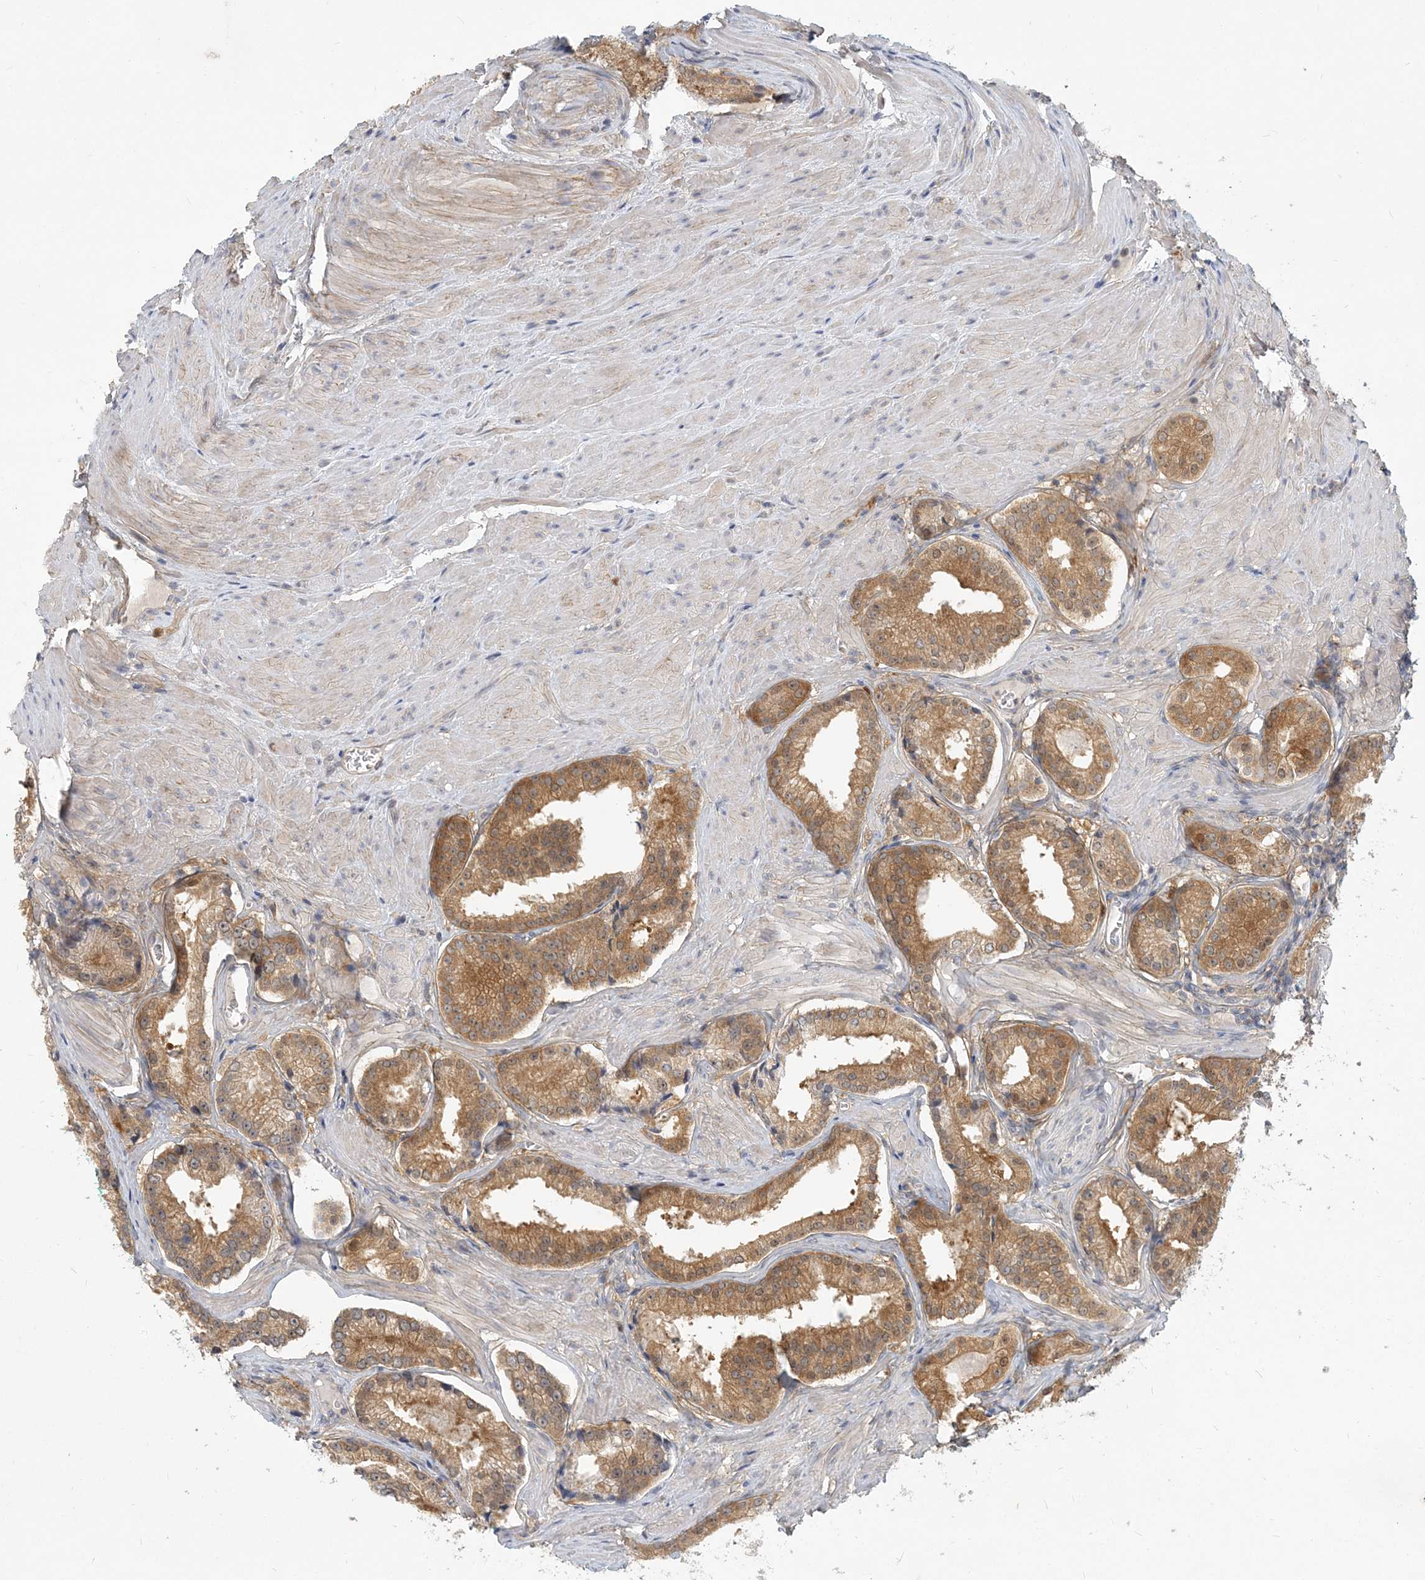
{"staining": {"intensity": "moderate", "quantity": ">75%", "location": "cytoplasmic/membranous"}, "tissue": "prostate cancer", "cell_type": "Tumor cells", "image_type": "cancer", "snomed": [{"axis": "morphology", "description": "Adenocarcinoma, Low grade"}, {"axis": "topography", "description": "Prostate"}], "caption": "Immunohistochemical staining of prostate adenocarcinoma (low-grade) shows medium levels of moderate cytoplasmic/membranous staining in approximately >75% of tumor cells.", "gene": "GMPPA", "patient": {"sex": "male", "age": 54}}